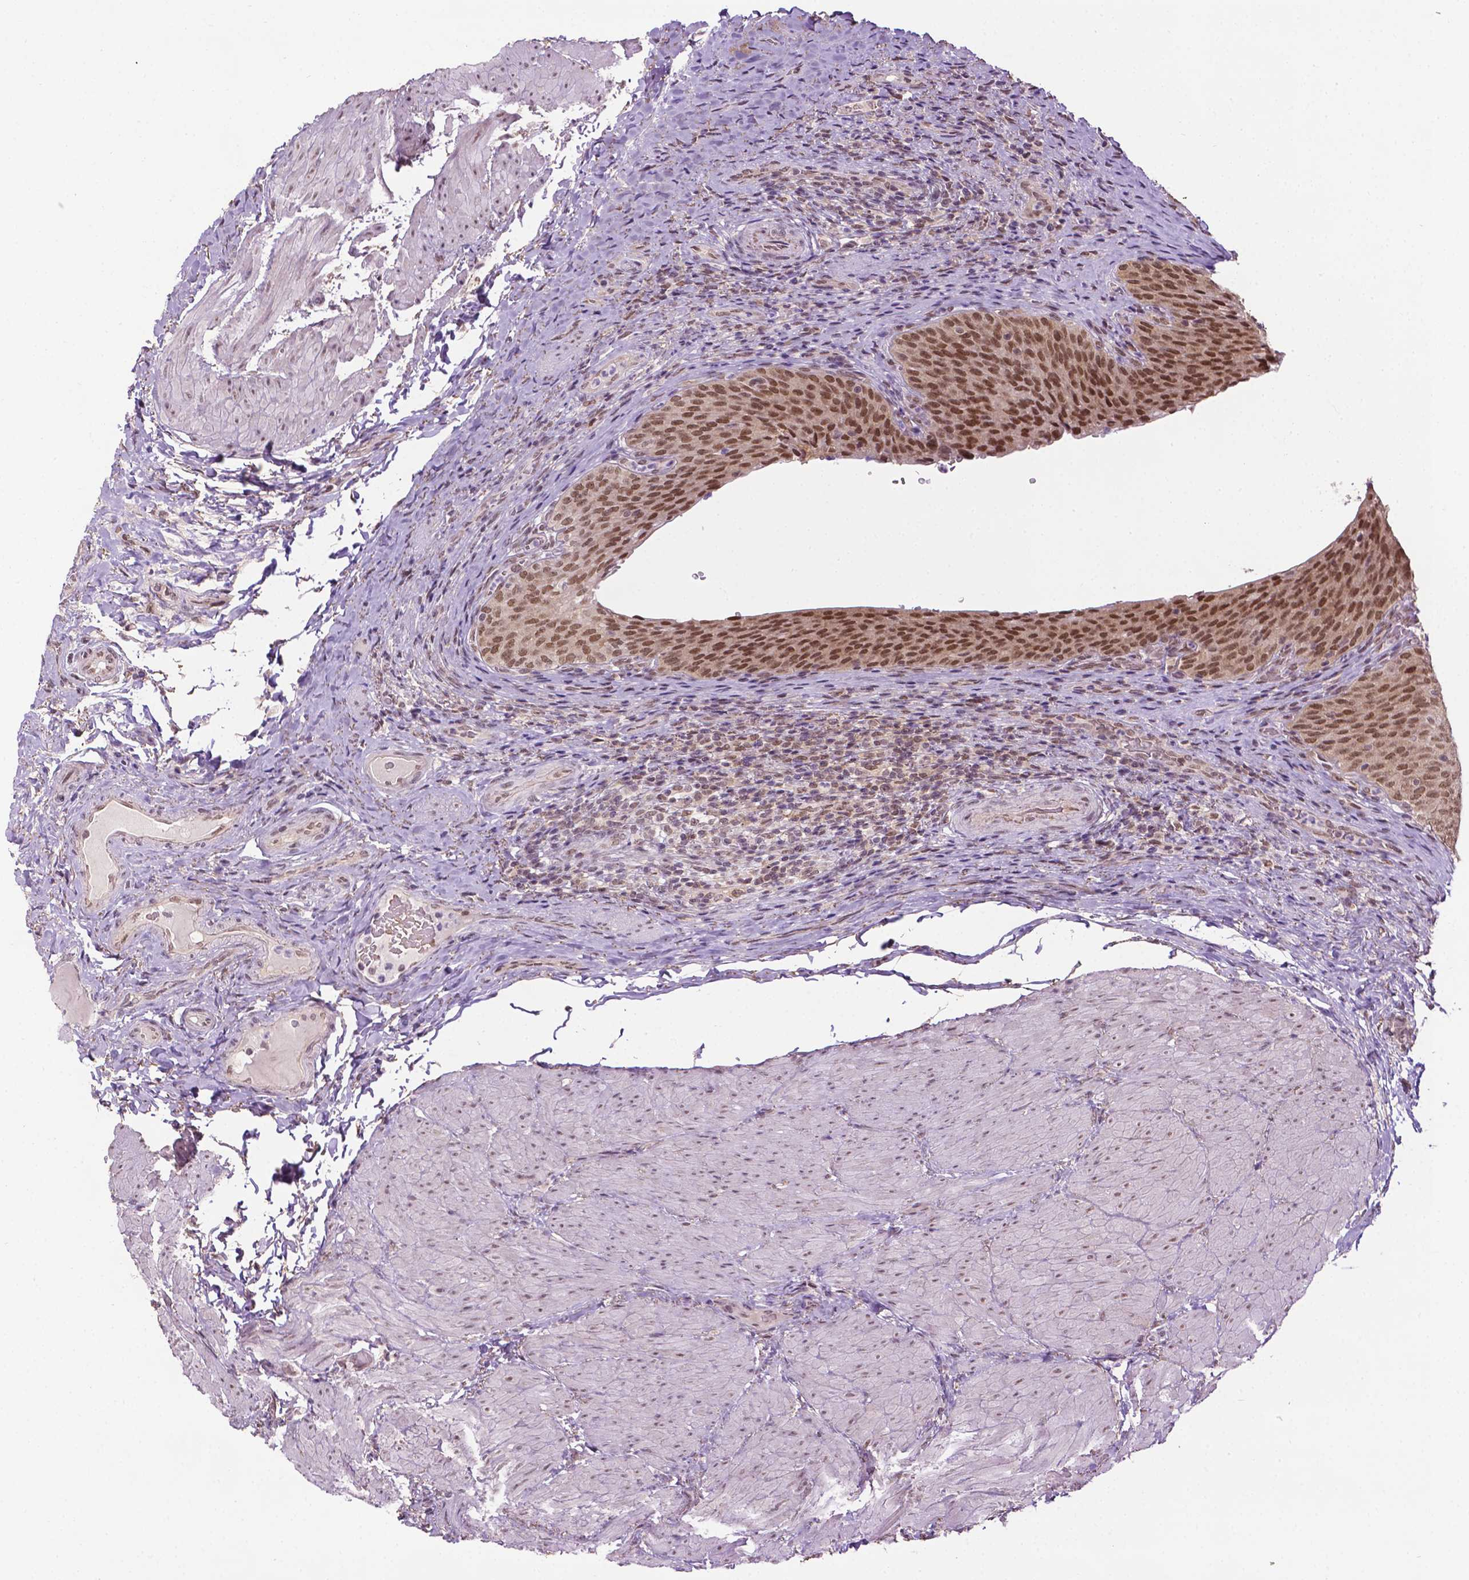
{"staining": {"intensity": "strong", "quantity": ">75%", "location": "nuclear"}, "tissue": "urinary bladder", "cell_type": "Urothelial cells", "image_type": "normal", "snomed": [{"axis": "morphology", "description": "Normal tissue, NOS"}, {"axis": "topography", "description": "Urinary bladder"}, {"axis": "topography", "description": "Peripheral nerve tissue"}], "caption": "Protein expression analysis of benign human urinary bladder reveals strong nuclear staining in about >75% of urothelial cells. (DAB IHC, brown staining for protein, blue staining for nuclei).", "gene": "UBQLN4", "patient": {"sex": "male", "age": 66}}